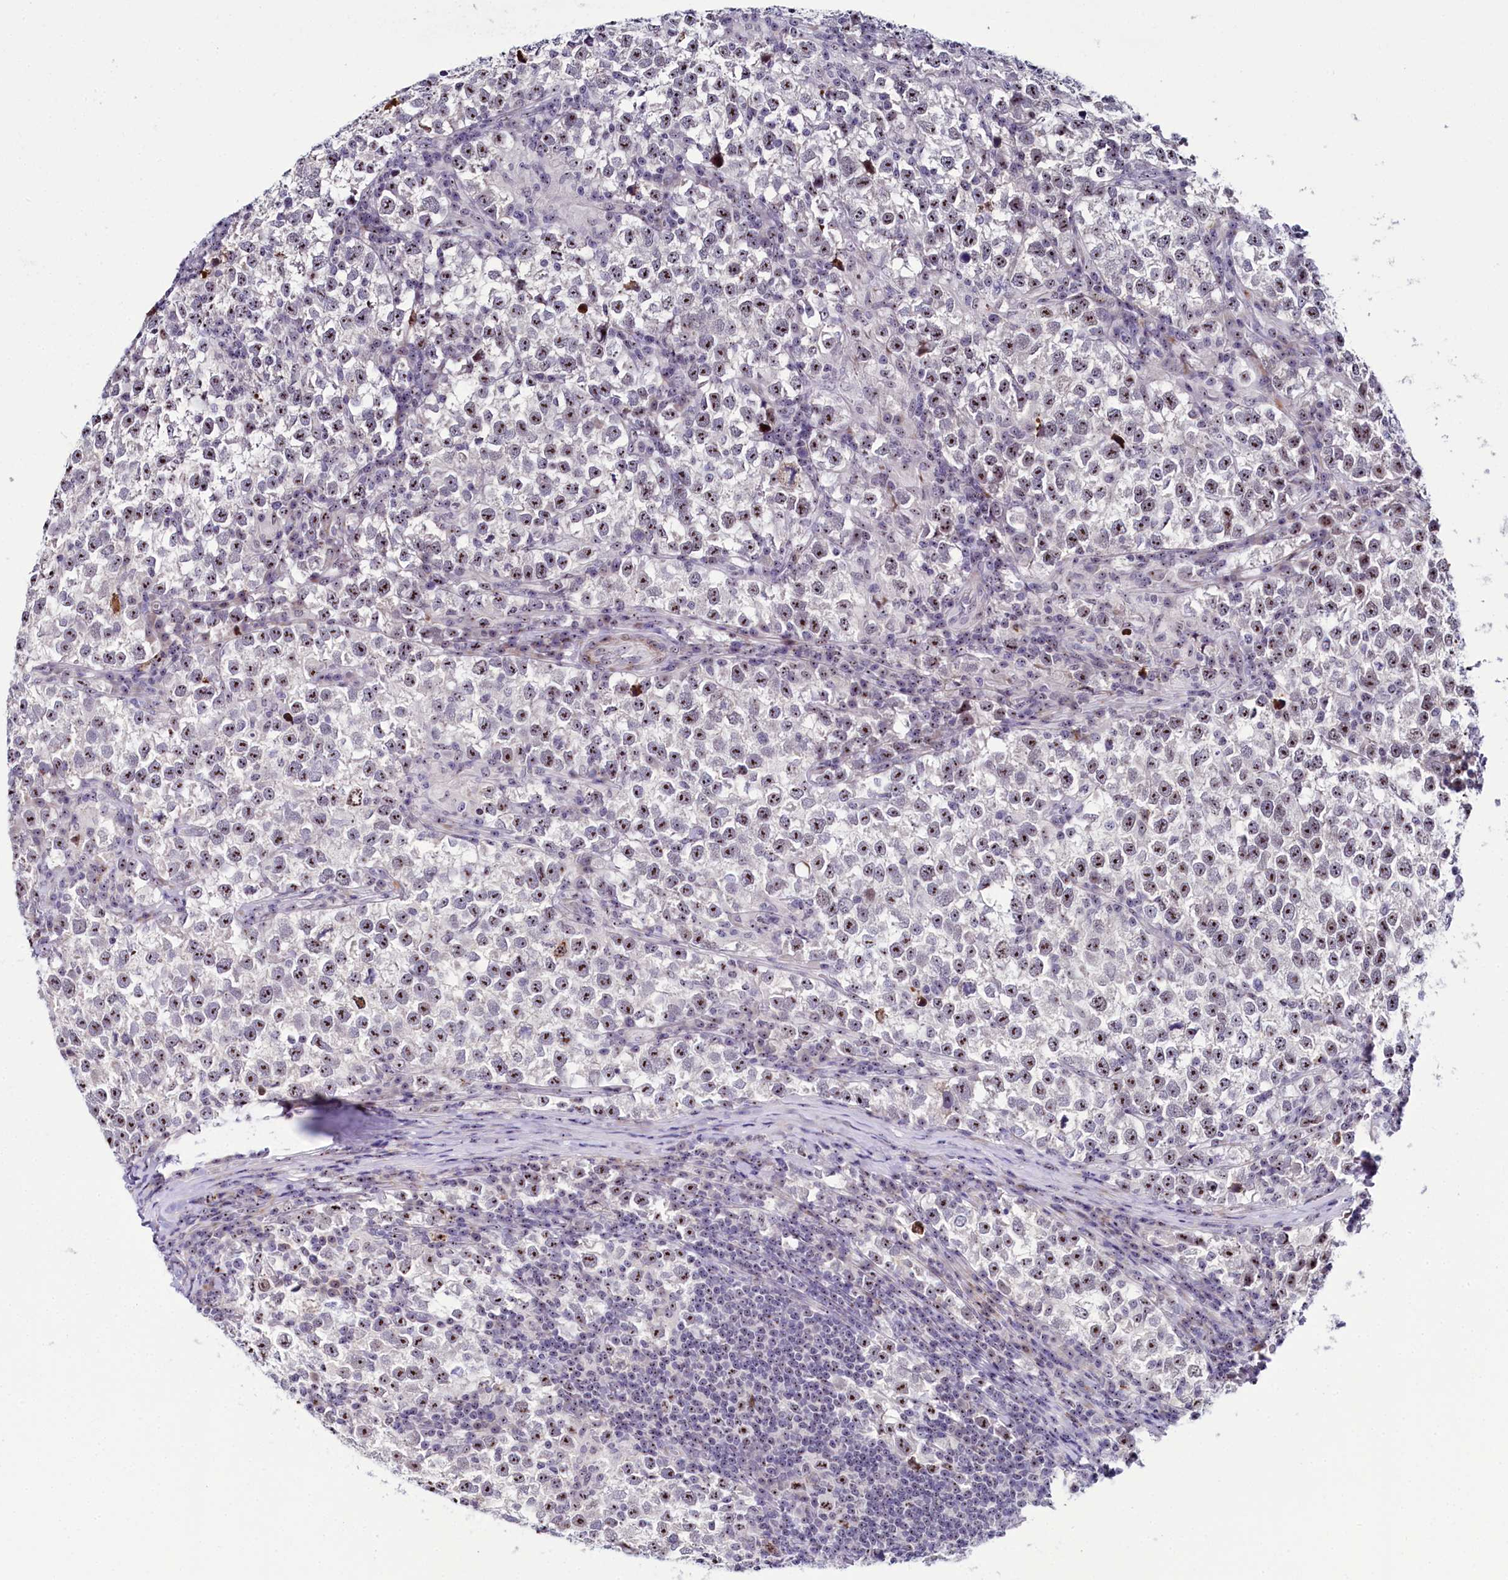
{"staining": {"intensity": "moderate", "quantity": ">75%", "location": "nuclear"}, "tissue": "testis cancer", "cell_type": "Tumor cells", "image_type": "cancer", "snomed": [{"axis": "morphology", "description": "Normal tissue, NOS"}, {"axis": "morphology", "description": "Seminoma, NOS"}, {"axis": "topography", "description": "Testis"}], "caption": "Protein staining of testis cancer tissue exhibits moderate nuclear staining in about >75% of tumor cells. (brown staining indicates protein expression, while blue staining denotes nuclei).", "gene": "TCOF1", "patient": {"sex": "male", "age": 43}}